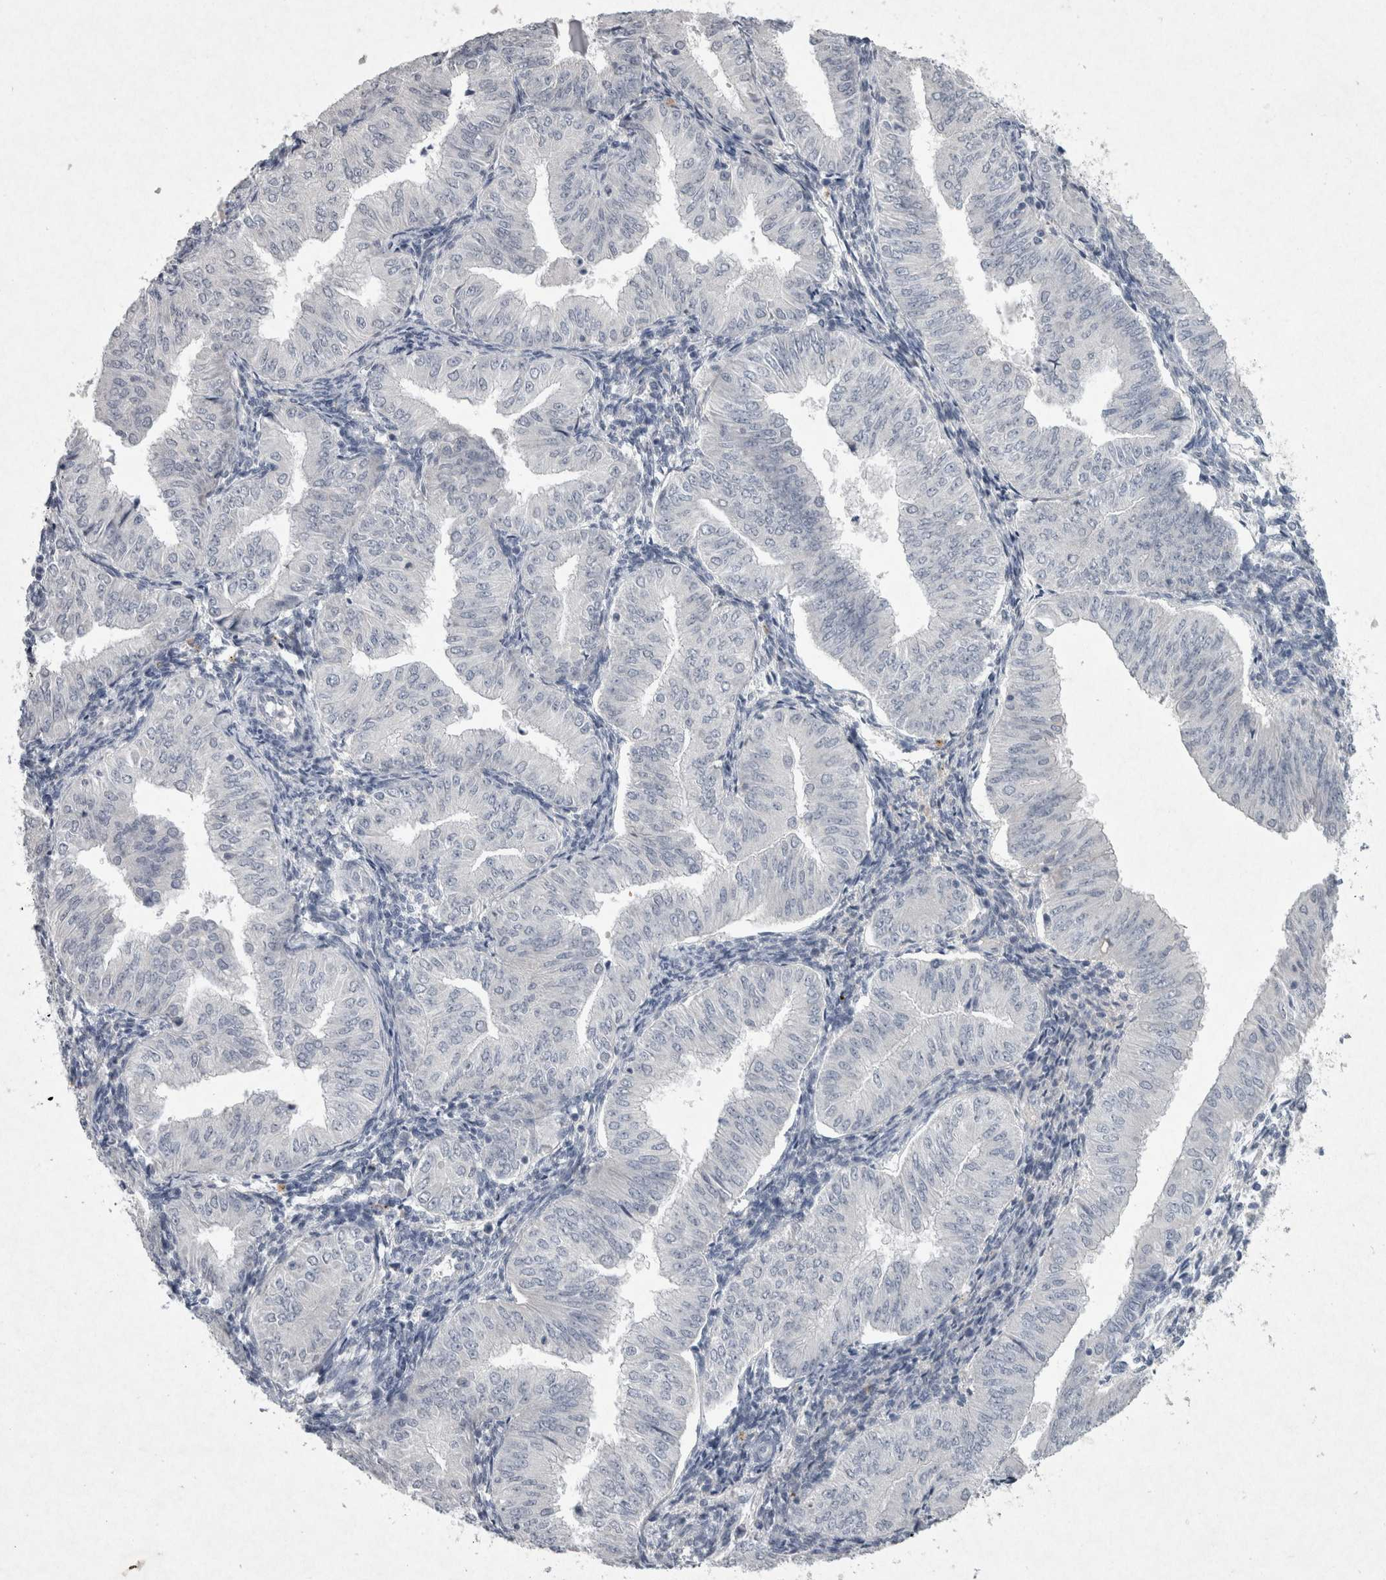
{"staining": {"intensity": "negative", "quantity": "none", "location": "none"}, "tissue": "endometrial cancer", "cell_type": "Tumor cells", "image_type": "cancer", "snomed": [{"axis": "morphology", "description": "Normal tissue, NOS"}, {"axis": "morphology", "description": "Adenocarcinoma, NOS"}, {"axis": "topography", "description": "Endometrium"}], "caption": "Immunohistochemistry photomicrograph of human endometrial cancer (adenocarcinoma) stained for a protein (brown), which exhibits no positivity in tumor cells.", "gene": "PDX1", "patient": {"sex": "female", "age": 53}}